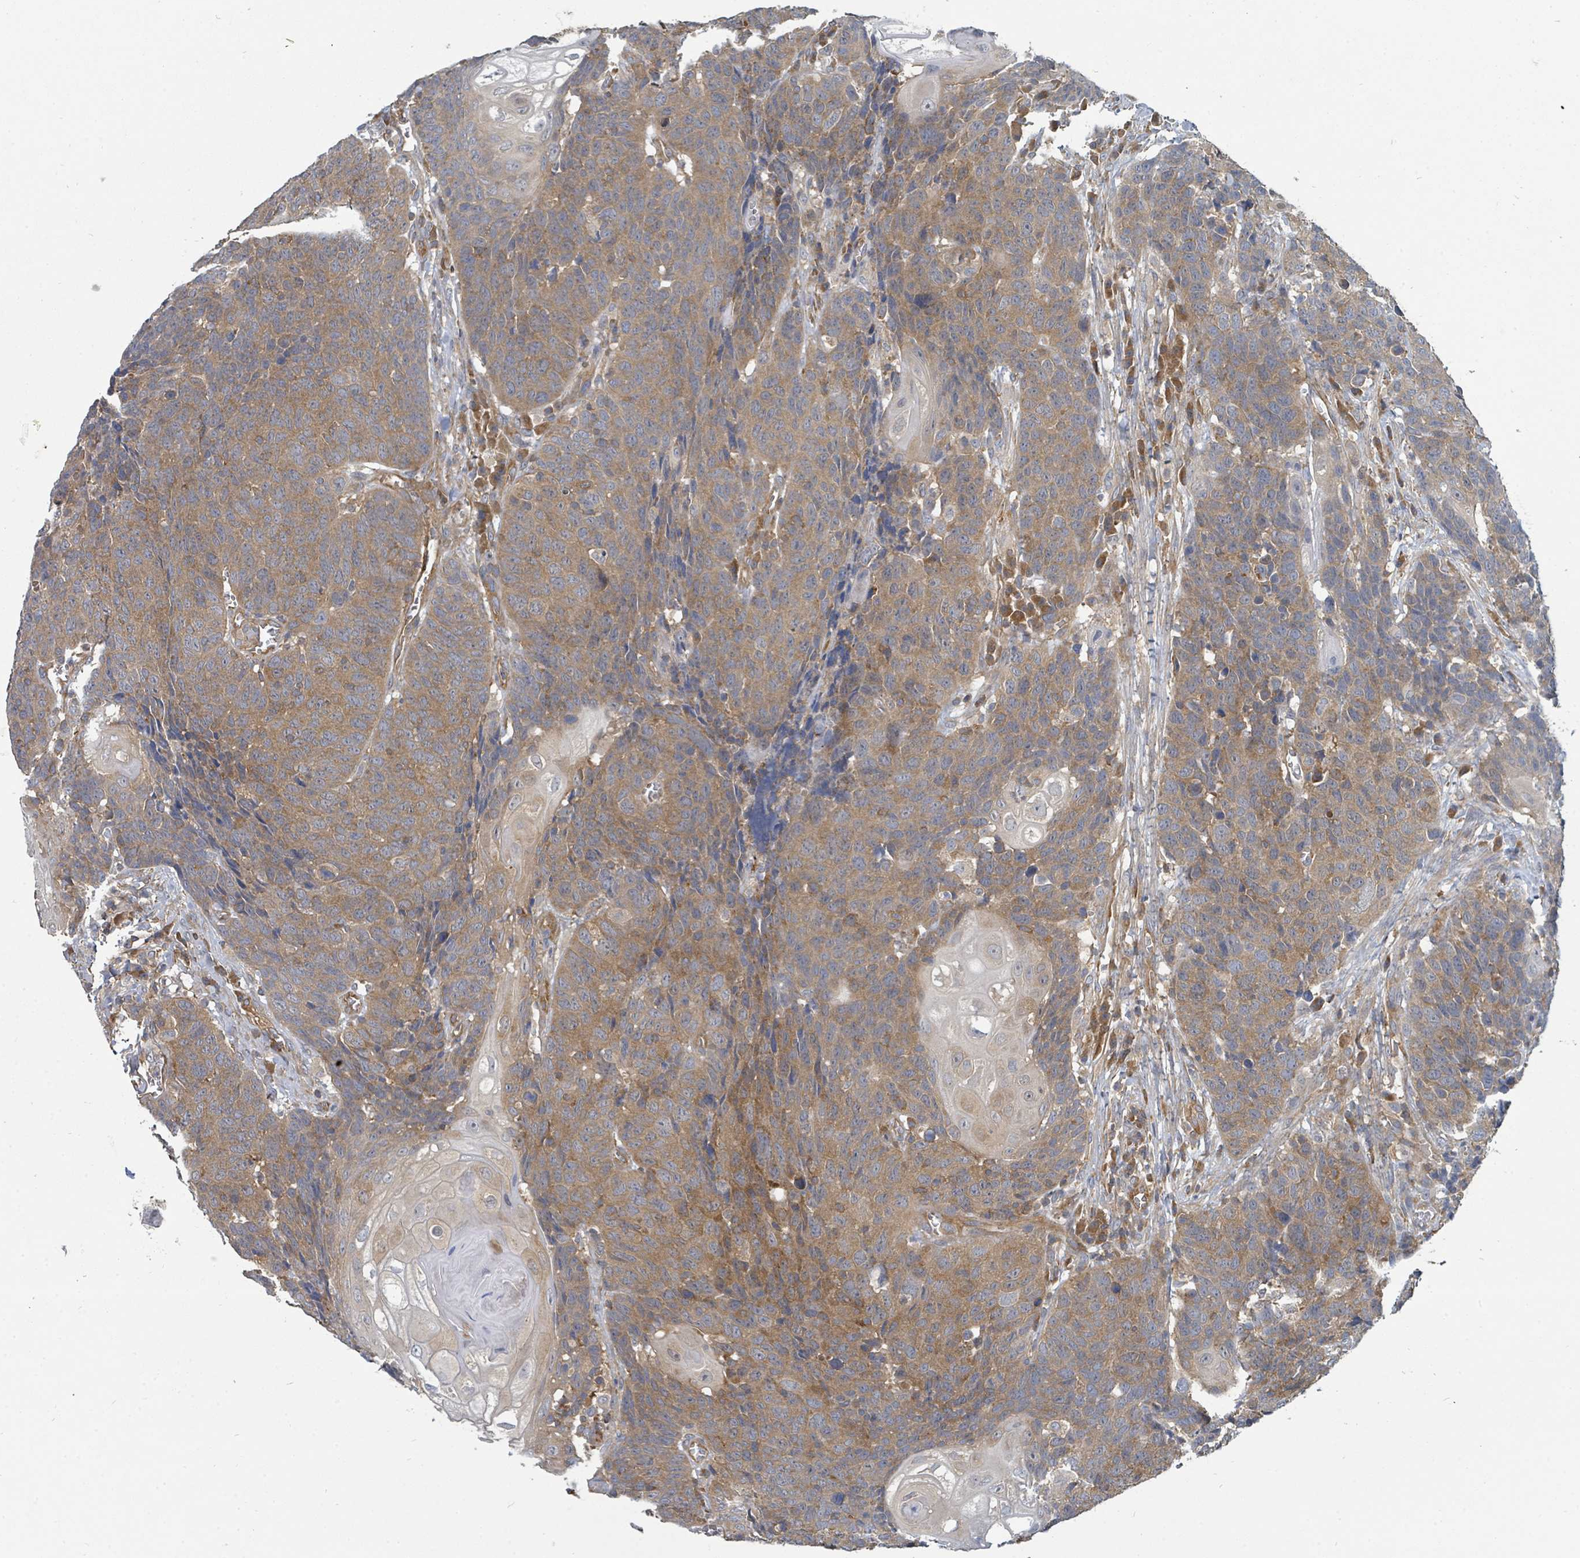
{"staining": {"intensity": "moderate", "quantity": ">75%", "location": "cytoplasmic/membranous"}, "tissue": "head and neck cancer", "cell_type": "Tumor cells", "image_type": "cancer", "snomed": [{"axis": "morphology", "description": "Squamous cell carcinoma, NOS"}, {"axis": "topography", "description": "Head-Neck"}], "caption": "Tumor cells exhibit moderate cytoplasmic/membranous expression in about >75% of cells in head and neck squamous cell carcinoma.", "gene": "BOLA2B", "patient": {"sex": "male", "age": 66}}